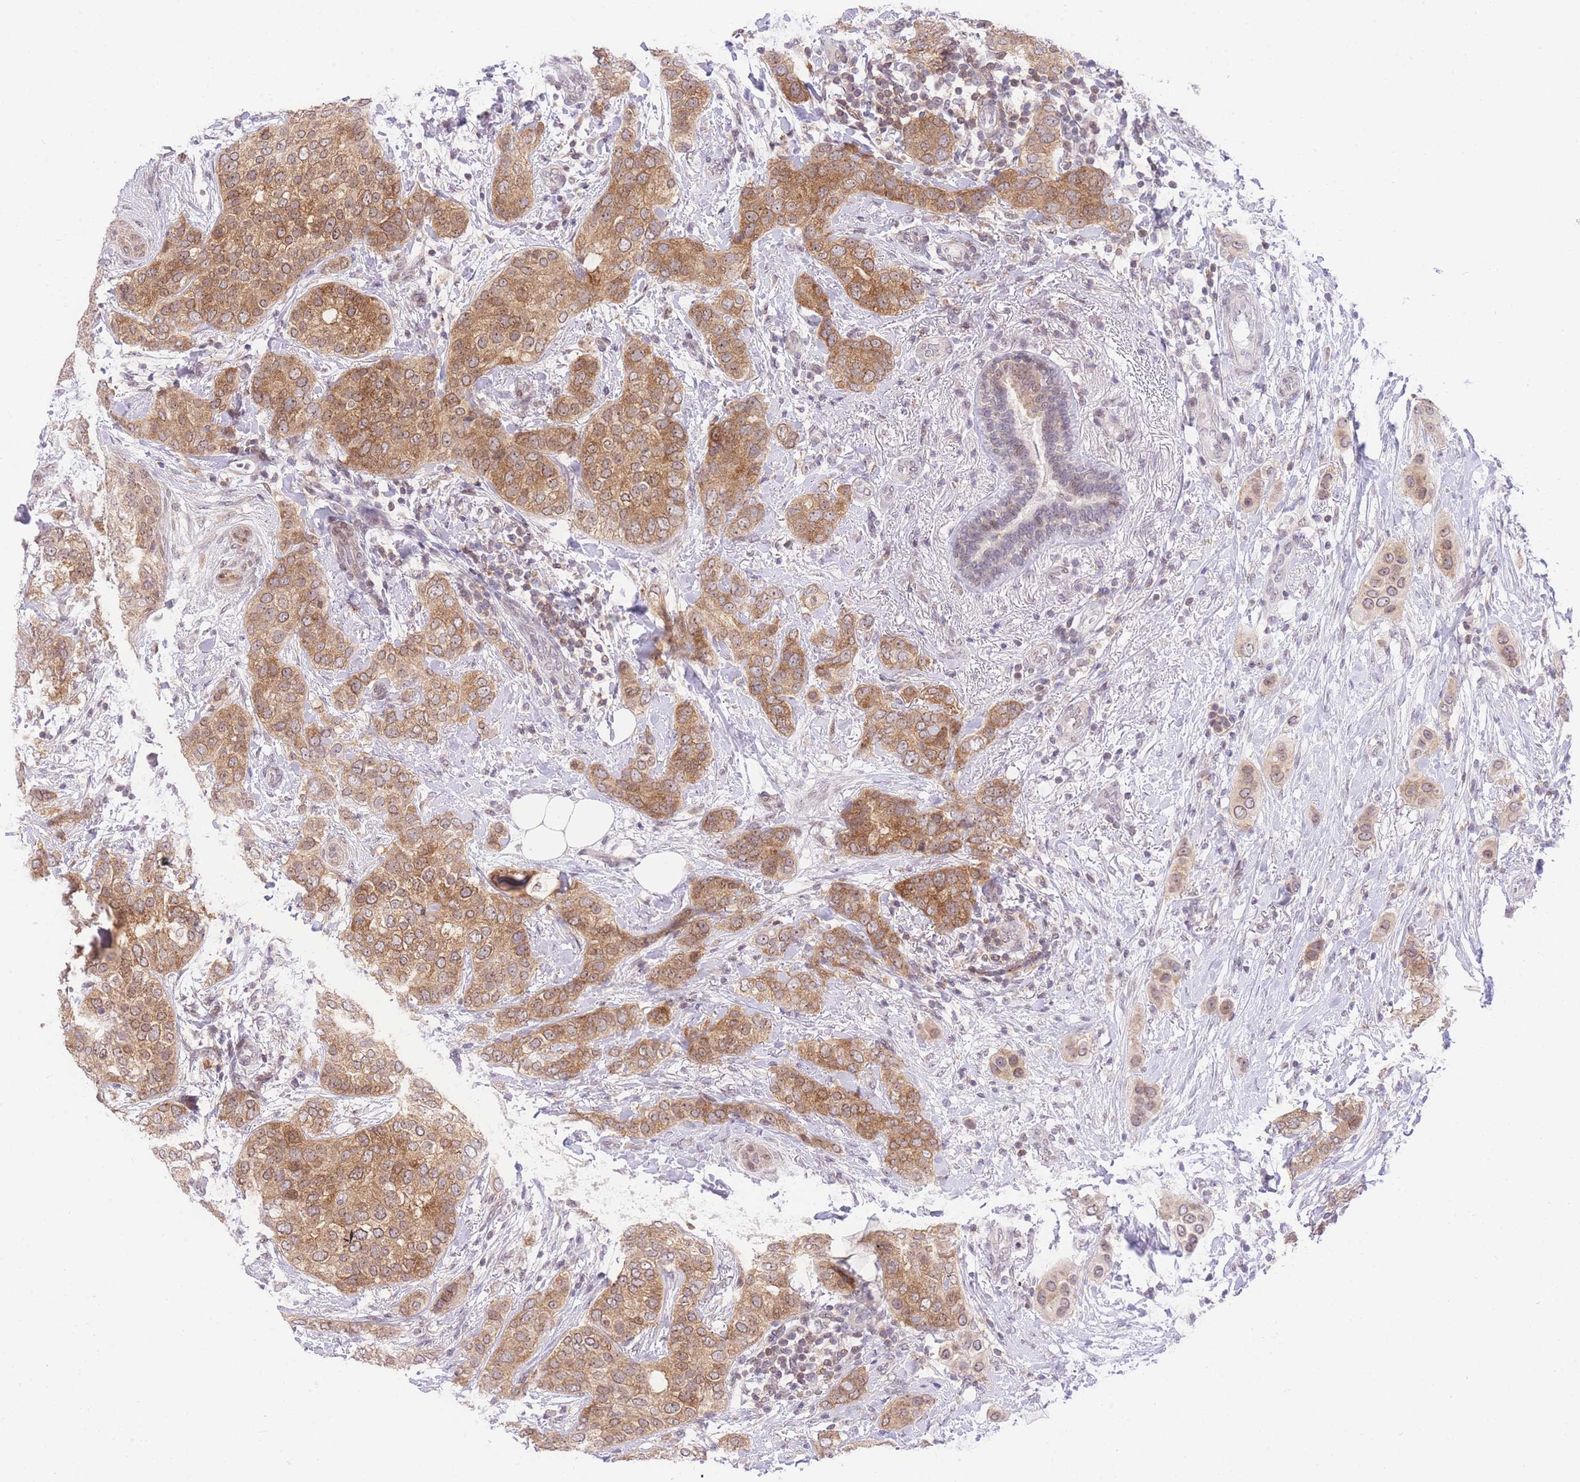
{"staining": {"intensity": "moderate", "quantity": ">75%", "location": "cytoplasmic/membranous"}, "tissue": "breast cancer", "cell_type": "Tumor cells", "image_type": "cancer", "snomed": [{"axis": "morphology", "description": "Lobular carcinoma"}, {"axis": "topography", "description": "Breast"}], "caption": "Protein expression analysis of breast cancer shows moderate cytoplasmic/membranous staining in approximately >75% of tumor cells. Using DAB (3,3'-diaminobenzidine) (brown) and hematoxylin (blue) stains, captured at high magnification using brightfield microscopy.", "gene": "STK39", "patient": {"sex": "female", "age": 51}}